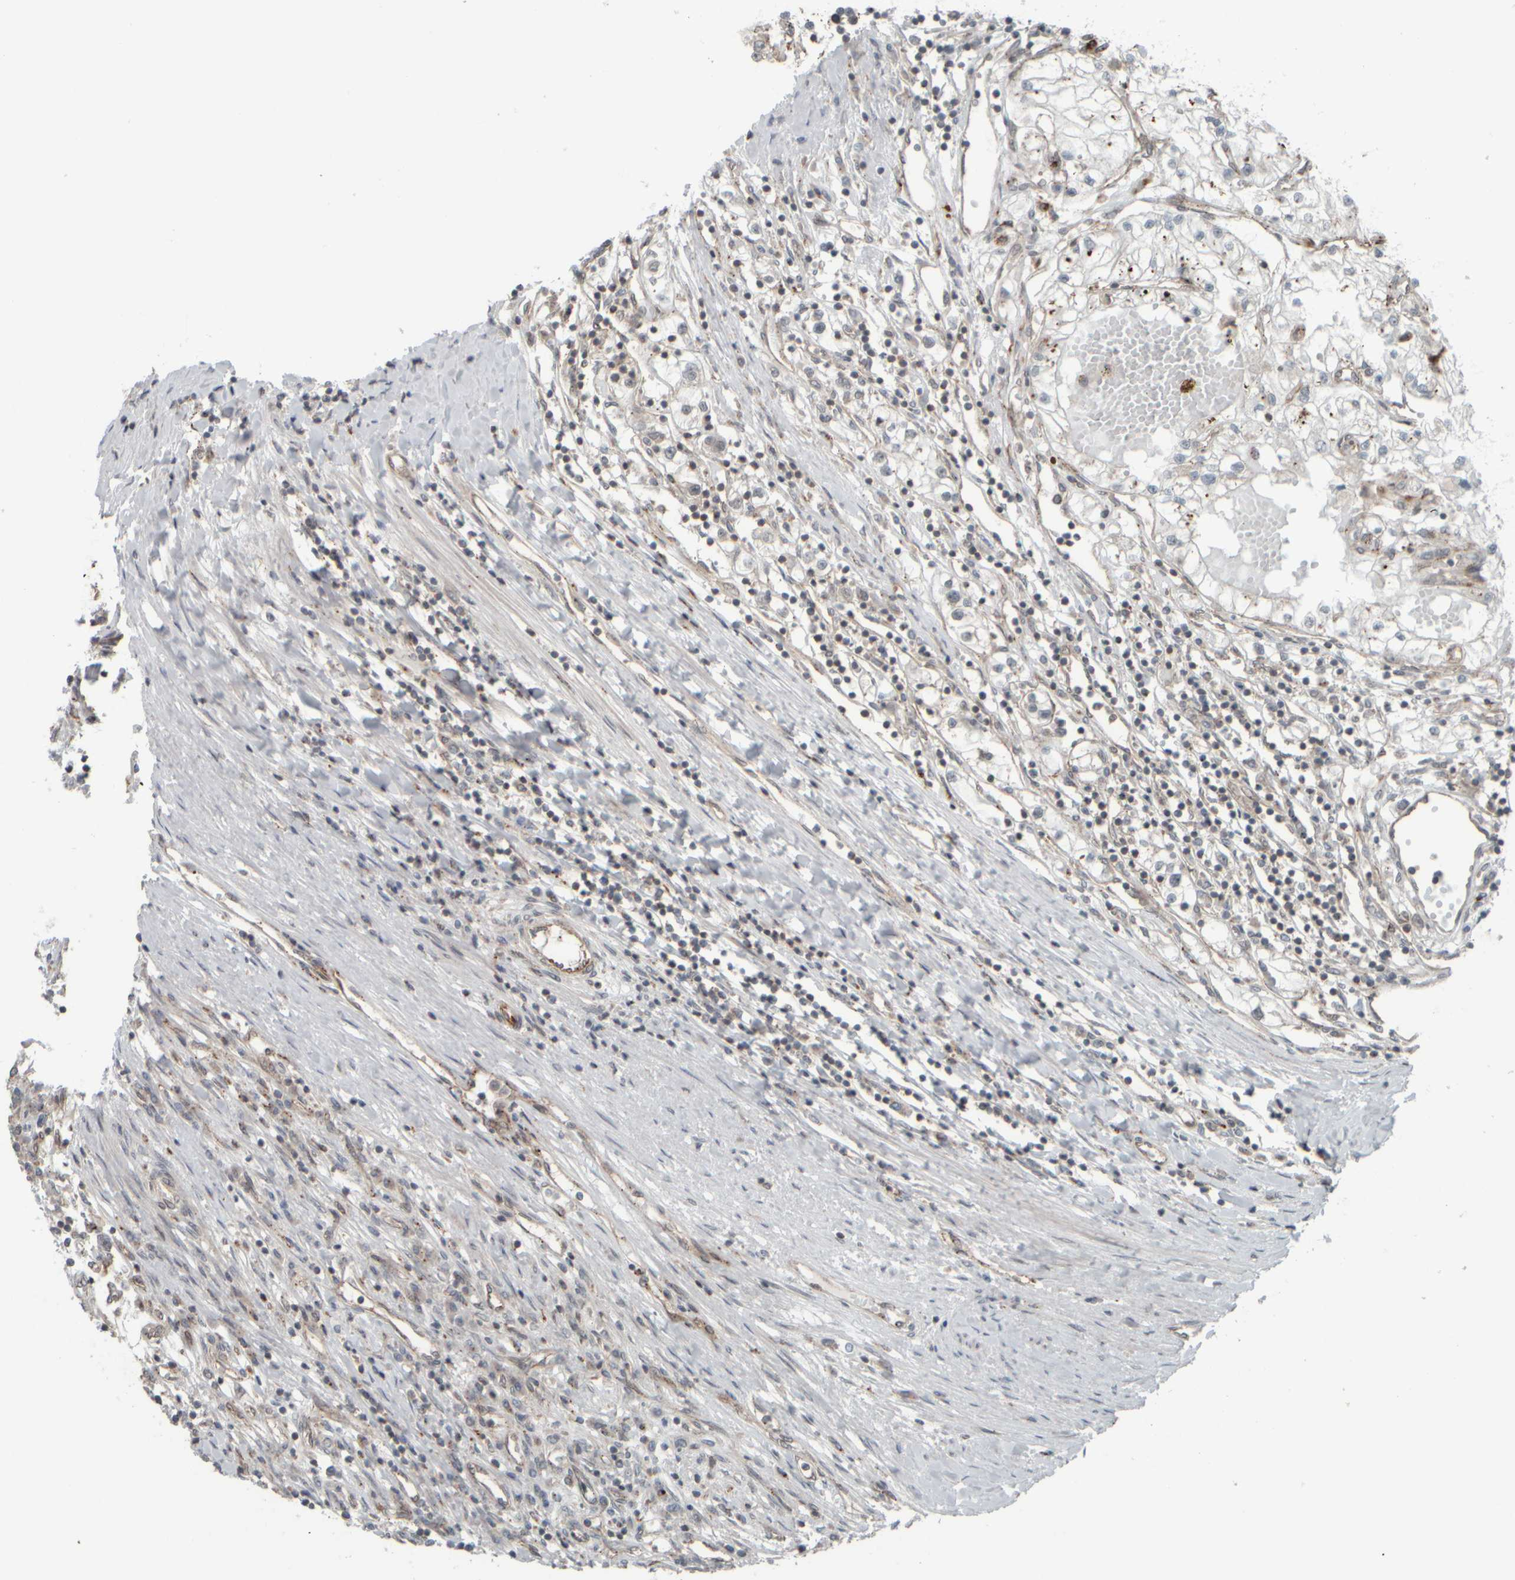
{"staining": {"intensity": "negative", "quantity": "none", "location": "none"}, "tissue": "renal cancer", "cell_type": "Tumor cells", "image_type": "cancer", "snomed": [{"axis": "morphology", "description": "Adenocarcinoma, NOS"}, {"axis": "topography", "description": "Kidney"}], "caption": "Immunohistochemical staining of human renal cancer (adenocarcinoma) shows no significant positivity in tumor cells.", "gene": "GIGYF1", "patient": {"sex": "male", "age": 68}}